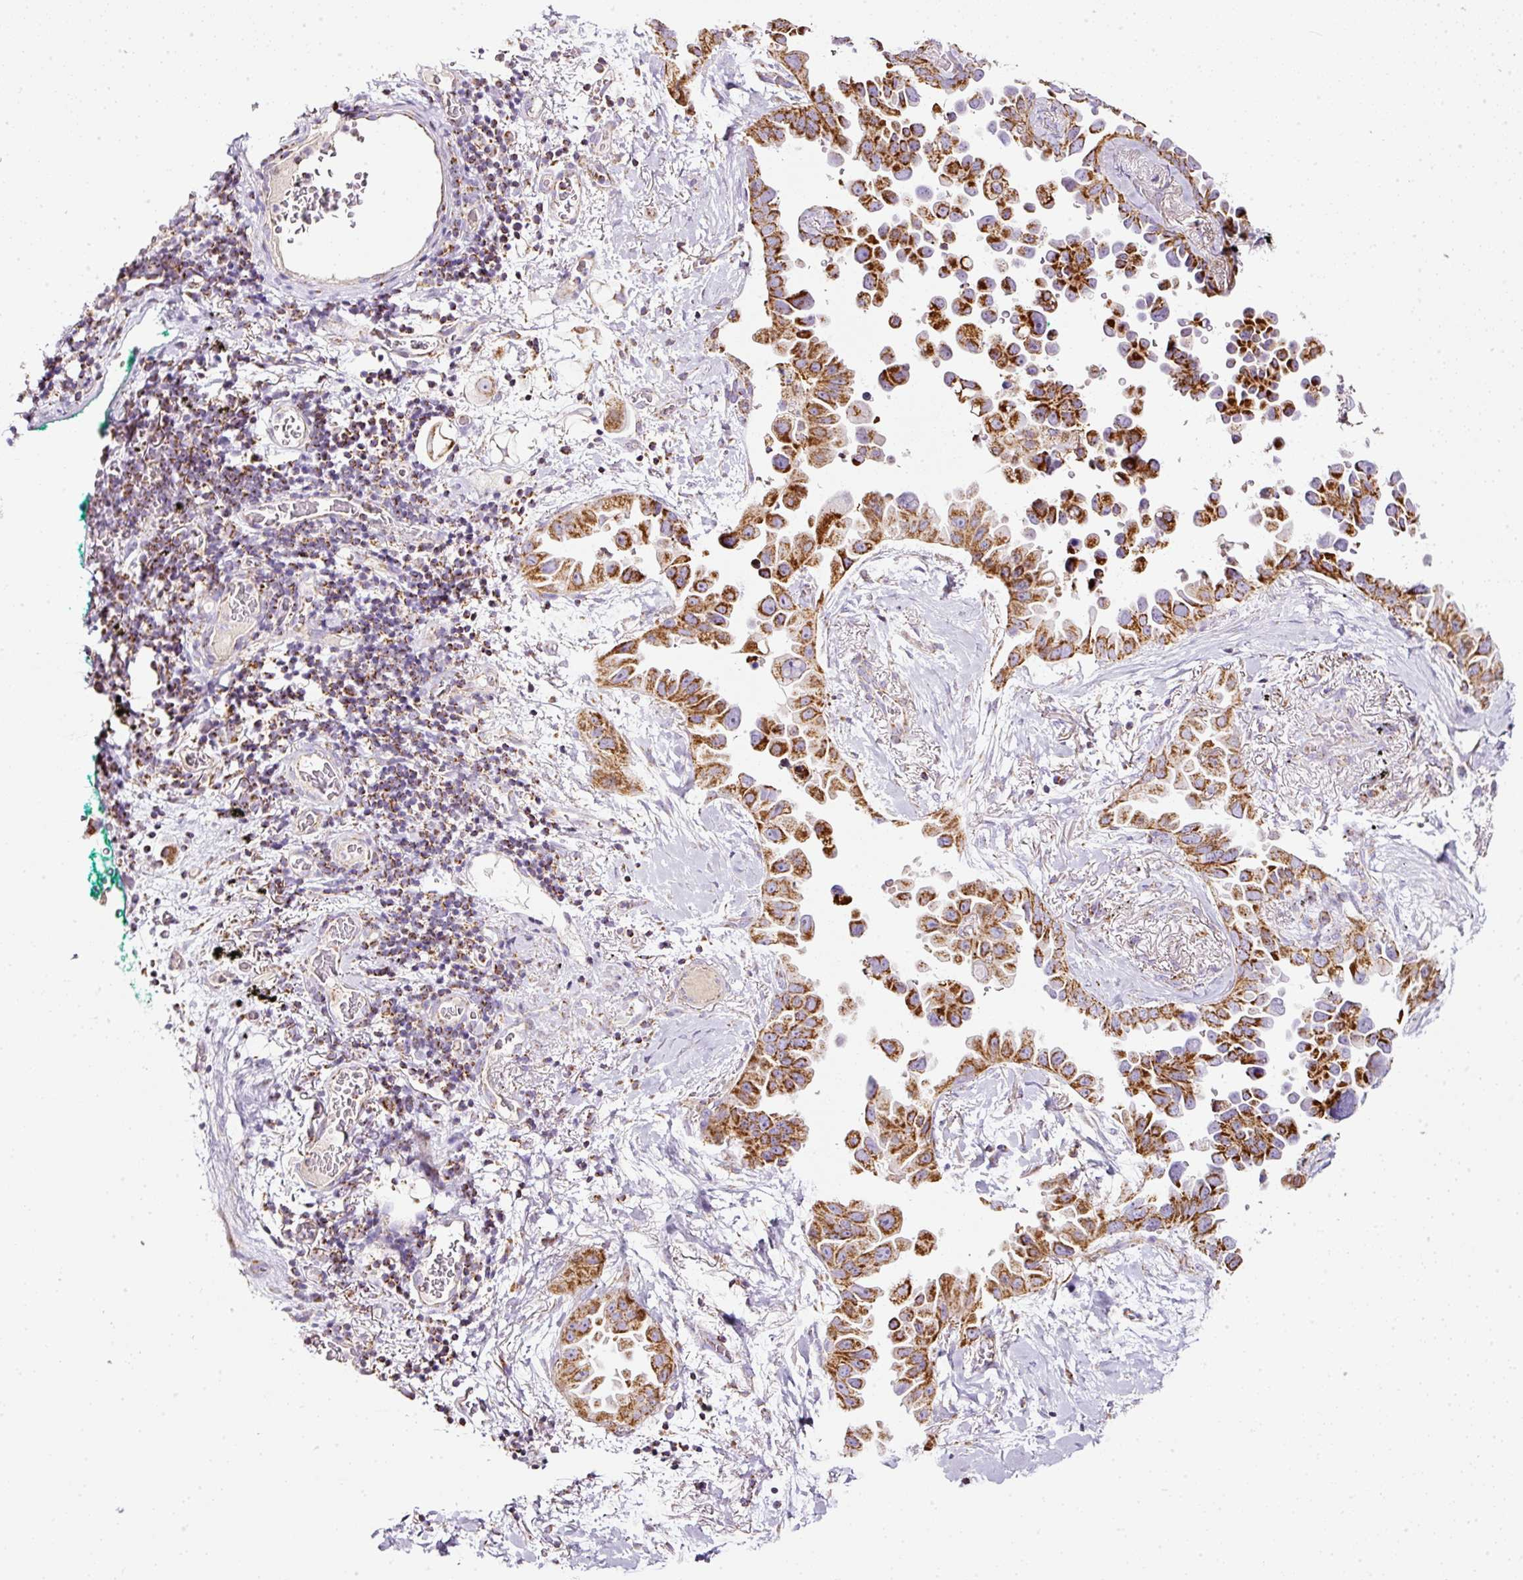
{"staining": {"intensity": "moderate", "quantity": ">75%", "location": "cytoplasmic/membranous"}, "tissue": "lung cancer", "cell_type": "Tumor cells", "image_type": "cancer", "snomed": [{"axis": "morphology", "description": "Adenocarcinoma, NOS"}, {"axis": "topography", "description": "Lung"}], "caption": "Brown immunohistochemical staining in human lung cancer (adenocarcinoma) shows moderate cytoplasmic/membranous staining in approximately >75% of tumor cells.", "gene": "SDHA", "patient": {"sex": "female", "age": 67}}